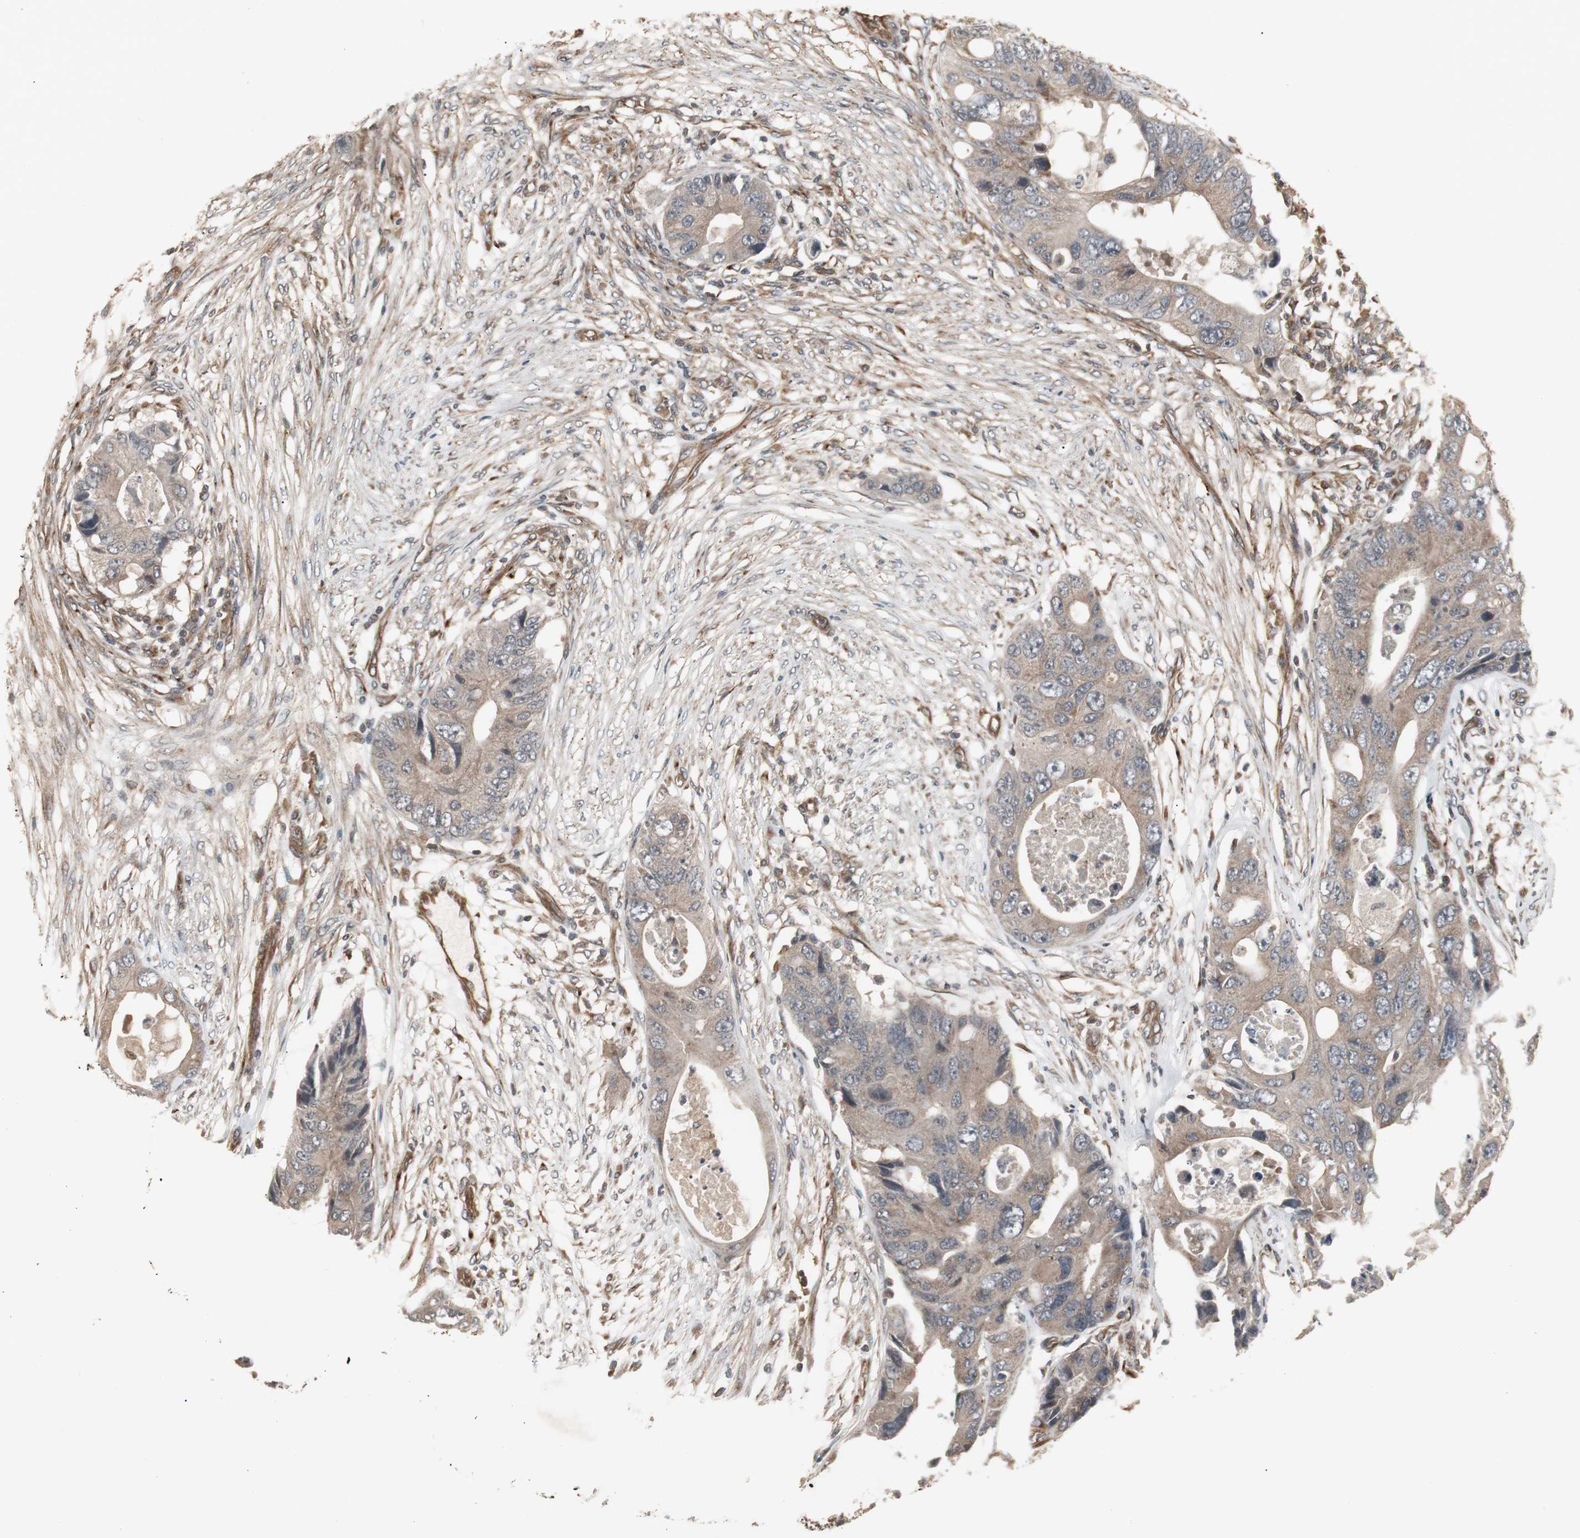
{"staining": {"intensity": "weak", "quantity": ">75%", "location": "cytoplasmic/membranous"}, "tissue": "colorectal cancer", "cell_type": "Tumor cells", "image_type": "cancer", "snomed": [{"axis": "morphology", "description": "Adenocarcinoma, NOS"}, {"axis": "topography", "description": "Colon"}], "caption": "Protein staining by immunohistochemistry (IHC) shows weak cytoplasmic/membranous positivity in approximately >75% of tumor cells in colorectal cancer.", "gene": "ATP2B2", "patient": {"sex": "male", "age": 71}}